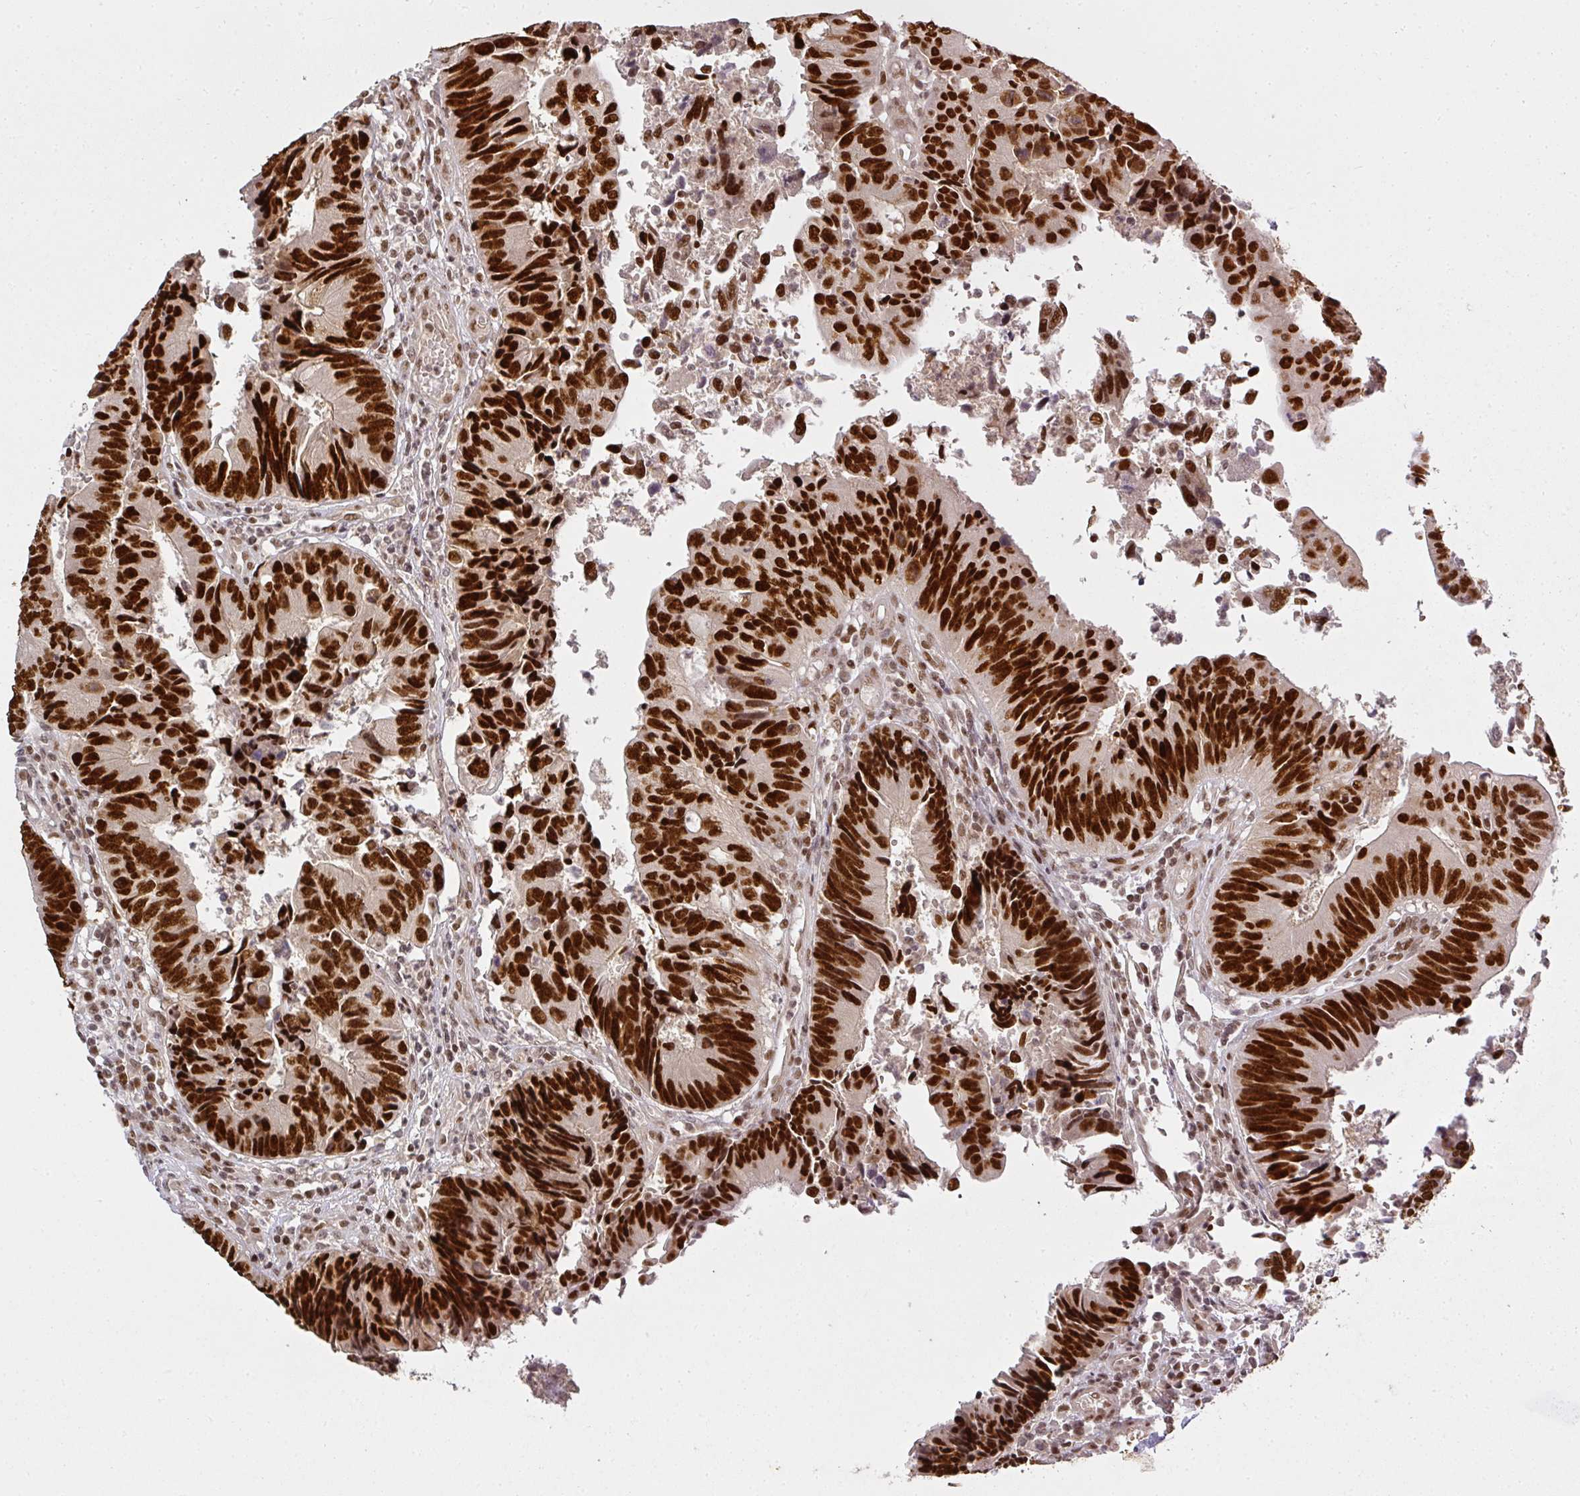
{"staining": {"intensity": "strong", "quantity": ">75%", "location": "nuclear"}, "tissue": "colorectal cancer", "cell_type": "Tumor cells", "image_type": "cancer", "snomed": [{"axis": "morphology", "description": "Adenocarcinoma, NOS"}, {"axis": "topography", "description": "Colon"}], "caption": "Immunohistochemical staining of adenocarcinoma (colorectal) displays high levels of strong nuclear protein positivity in approximately >75% of tumor cells.", "gene": "GPRIN2", "patient": {"sex": "female", "age": 67}}